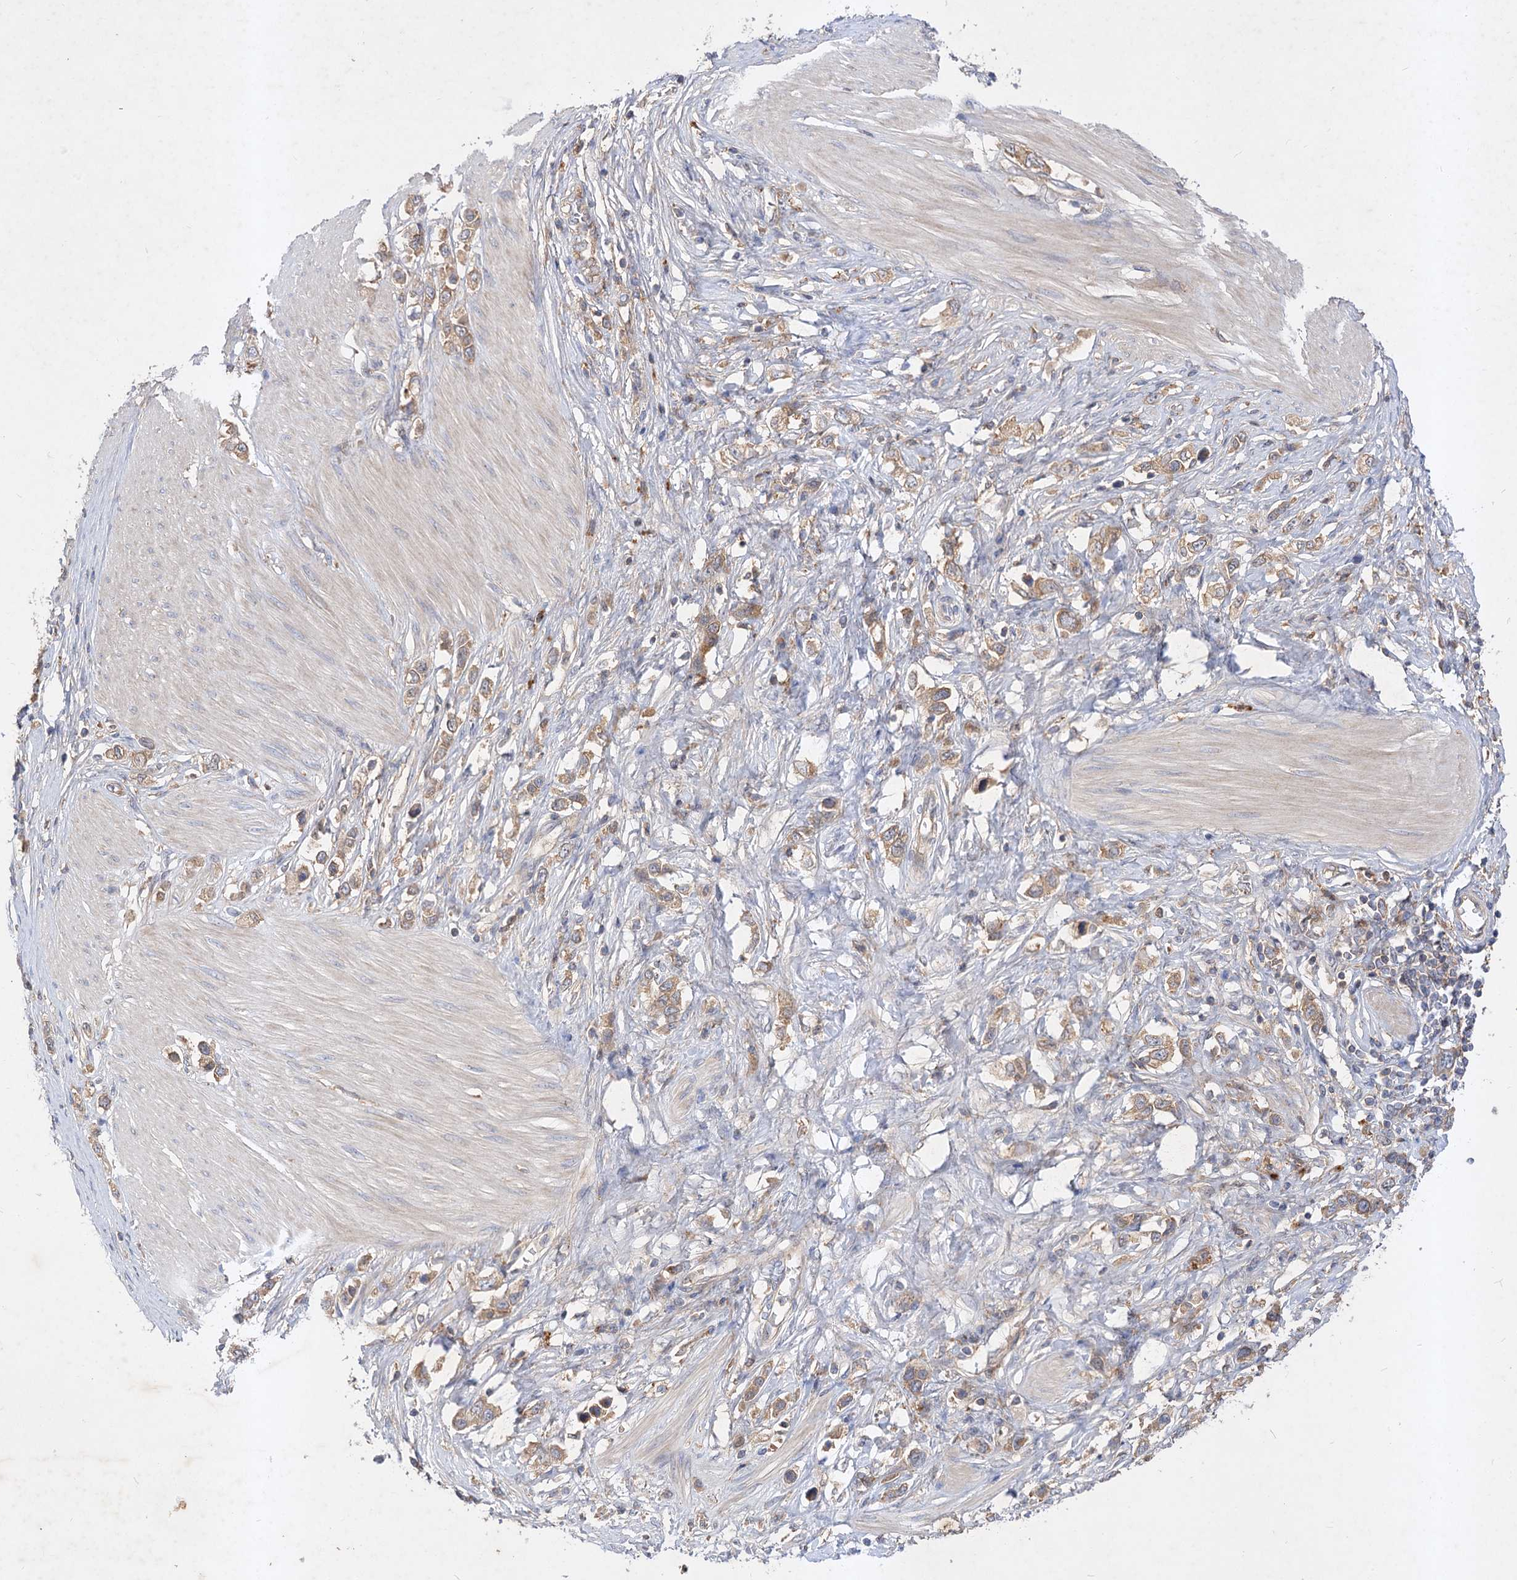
{"staining": {"intensity": "weak", "quantity": ">75%", "location": "cytoplasmic/membranous"}, "tissue": "stomach cancer", "cell_type": "Tumor cells", "image_type": "cancer", "snomed": [{"axis": "morphology", "description": "Adenocarcinoma, NOS"}, {"axis": "topography", "description": "Stomach"}], "caption": "Adenocarcinoma (stomach) stained with IHC reveals weak cytoplasmic/membranous positivity in about >75% of tumor cells. The protein is stained brown, and the nuclei are stained in blue (DAB (3,3'-diaminobenzidine) IHC with brightfield microscopy, high magnification).", "gene": "PATL1", "patient": {"sex": "female", "age": 65}}